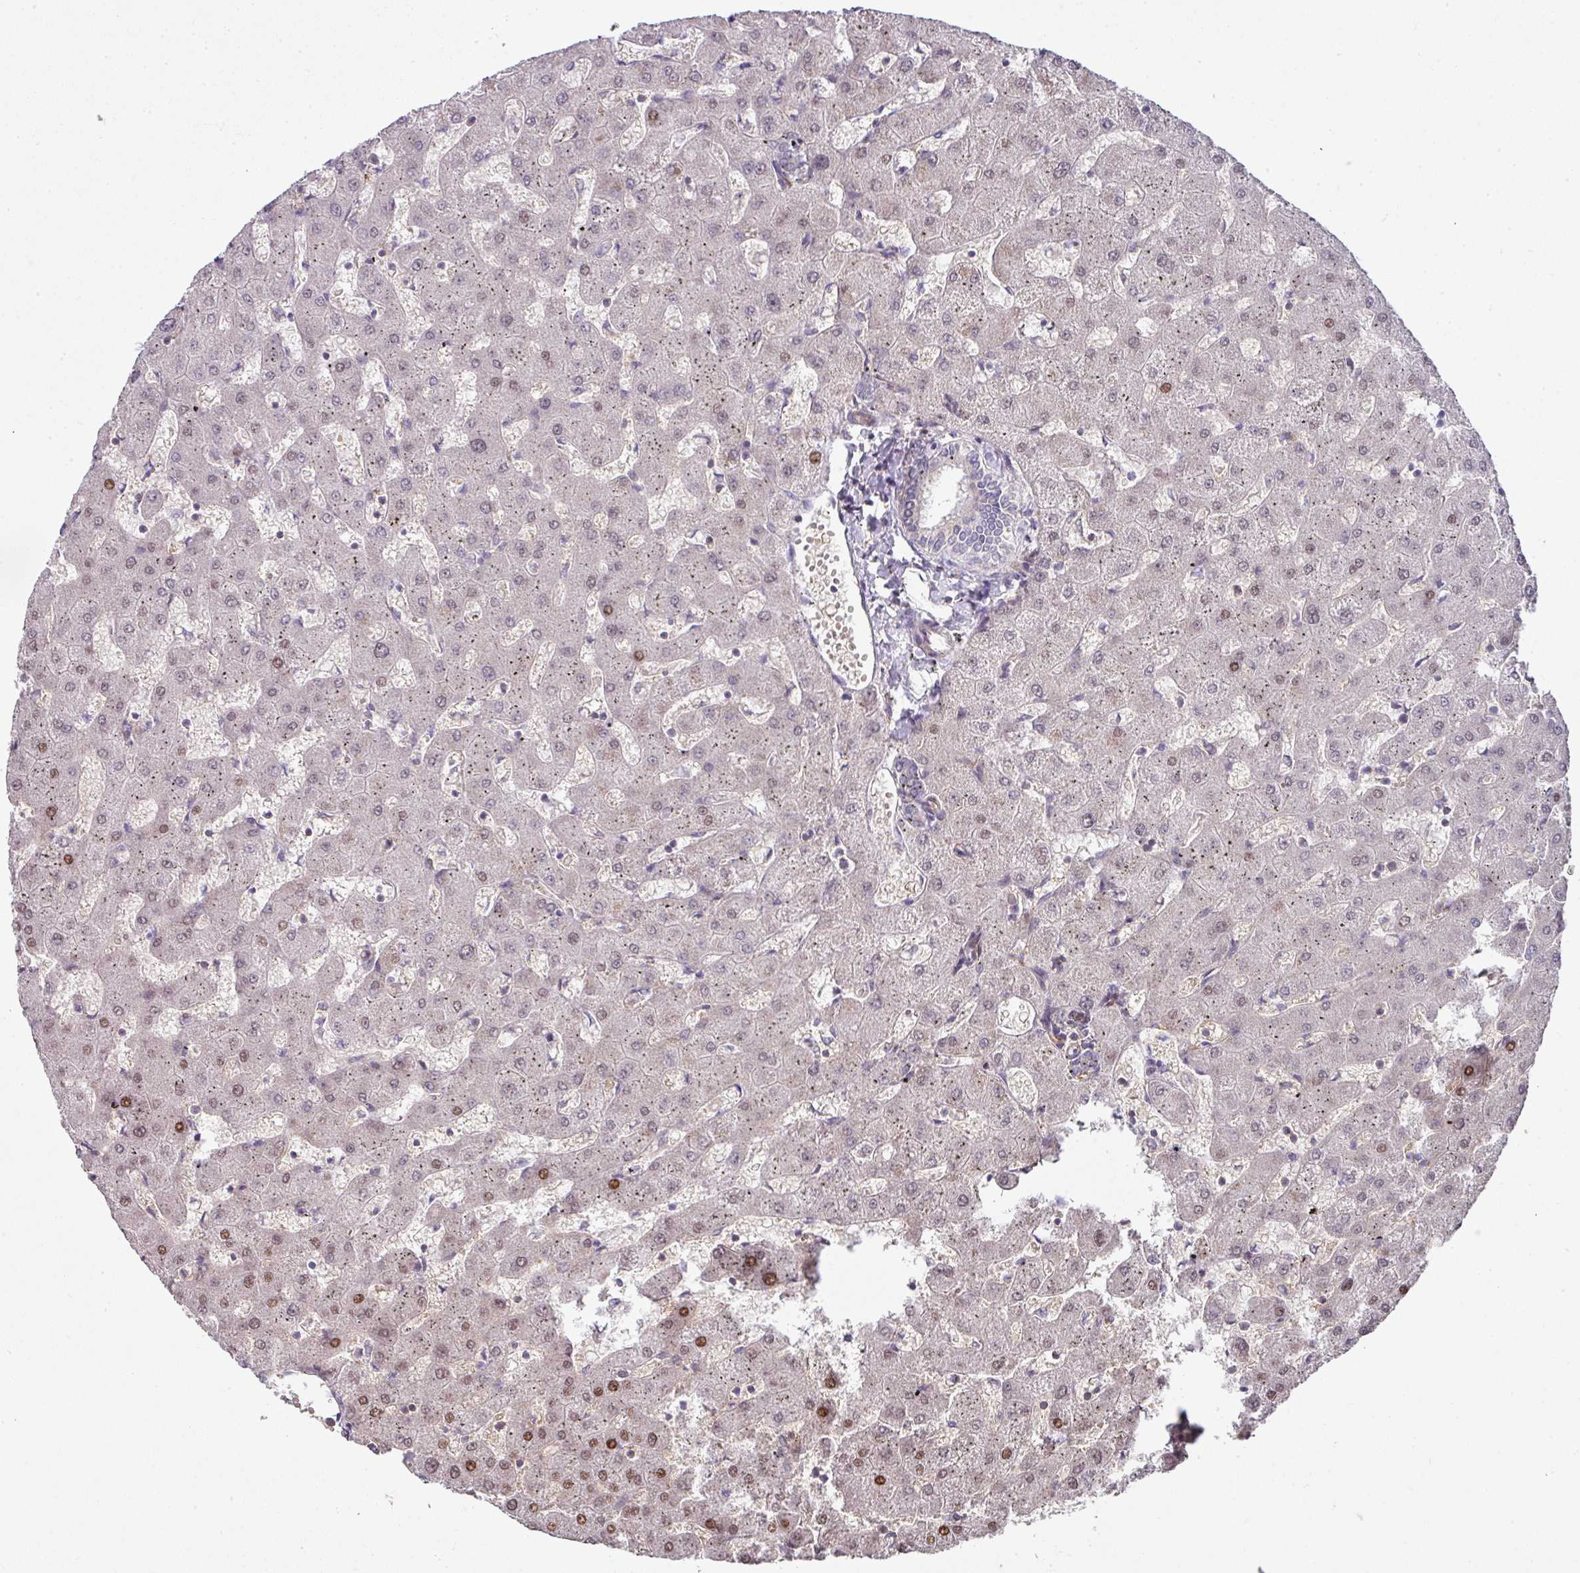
{"staining": {"intensity": "negative", "quantity": "none", "location": "none"}, "tissue": "liver", "cell_type": "Cholangiocytes", "image_type": "normal", "snomed": [{"axis": "morphology", "description": "Normal tissue, NOS"}, {"axis": "topography", "description": "Liver"}], "caption": "Cholangiocytes show no significant positivity in unremarkable liver. (Brightfield microscopy of DAB (3,3'-diaminobenzidine) IHC at high magnification).", "gene": "ANKRD18A", "patient": {"sex": "female", "age": 63}}